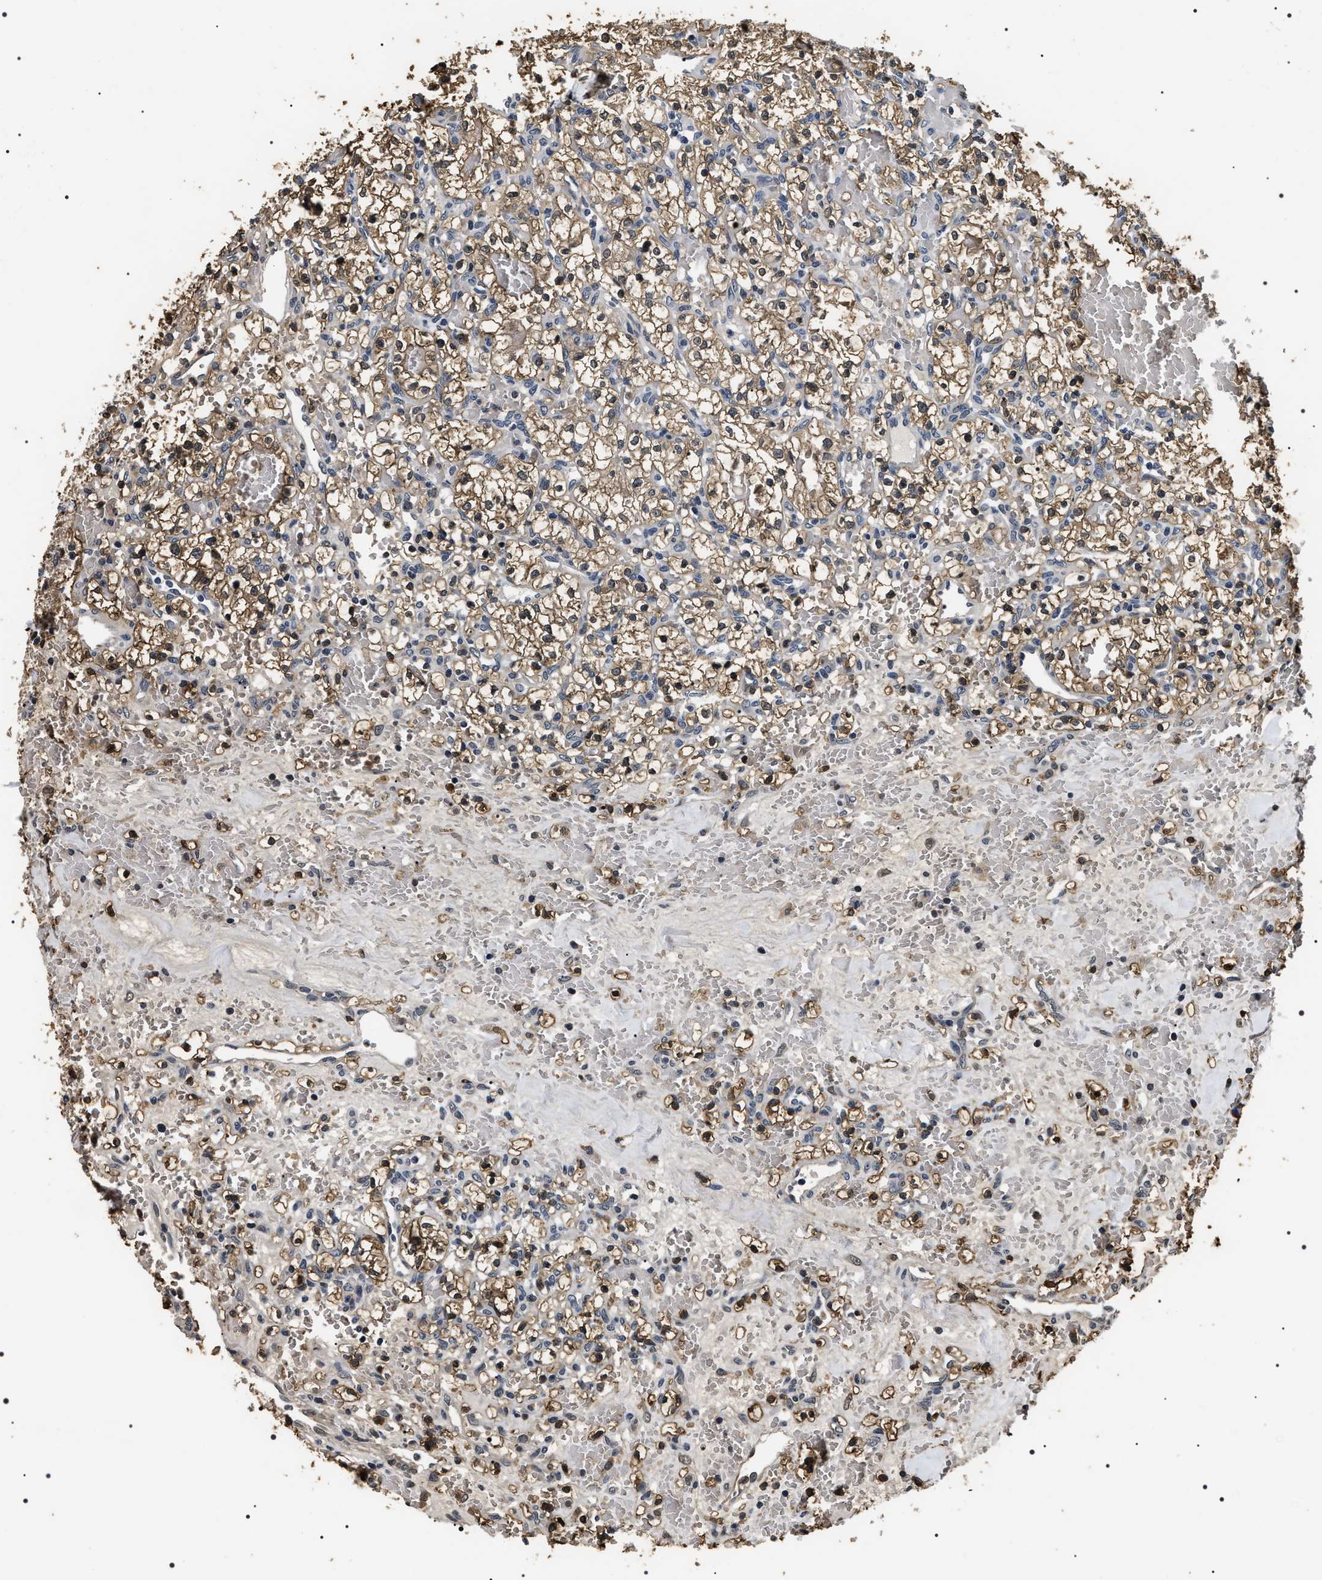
{"staining": {"intensity": "moderate", "quantity": ">75%", "location": "cytoplasmic/membranous"}, "tissue": "renal cancer", "cell_type": "Tumor cells", "image_type": "cancer", "snomed": [{"axis": "morphology", "description": "Adenocarcinoma, NOS"}, {"axis": "topography", "description": "Kidney"}], "caption": "Immunohistochemical staining of human renal cancer (adenocarcinoma) exhibits medium levels of moderate cytoplasmic/membranous expression in about >75% of tumor cells.", "gene": "ARHGAP22", "patient": {"sex": "female", "age": 60}}